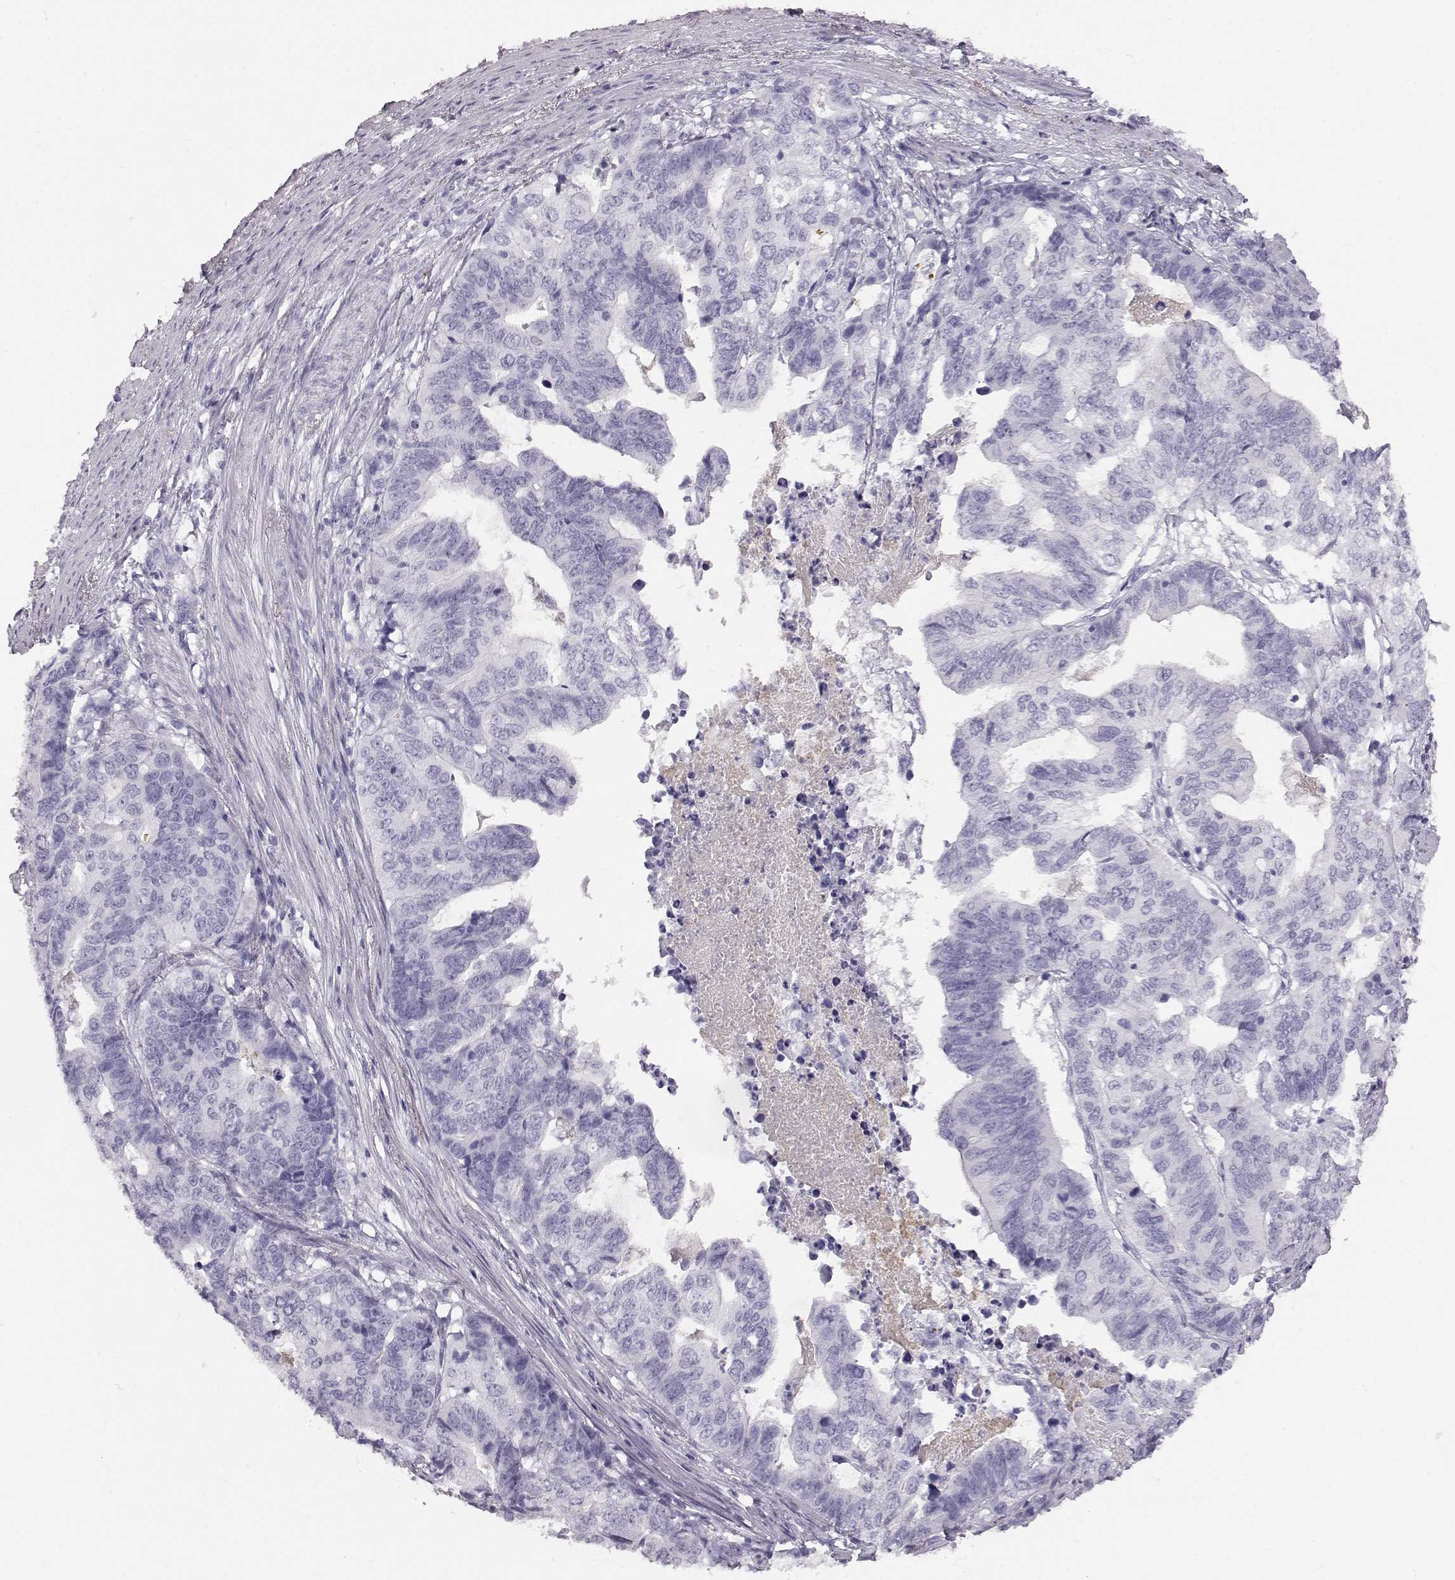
{"staining": {"intensity": "negative", "quantity": "none", "location": "none"}, "tissue": "stomach cancer", "cell_type": "Tumor cells", "image_type": "cancer", "snomed": [{"axis": "morphology", "description": "Adenocarcinoma, NOS"}, {"axis": "topography", "description": "Stomach, upper"}], "caption": "A histopathology image of adenocarcinoma (stomach) stained for a protein reveals no brown staining in tumor cells.", "gene": "KRTAP16-1", "patient": {"sex": "female", "age": 67}}